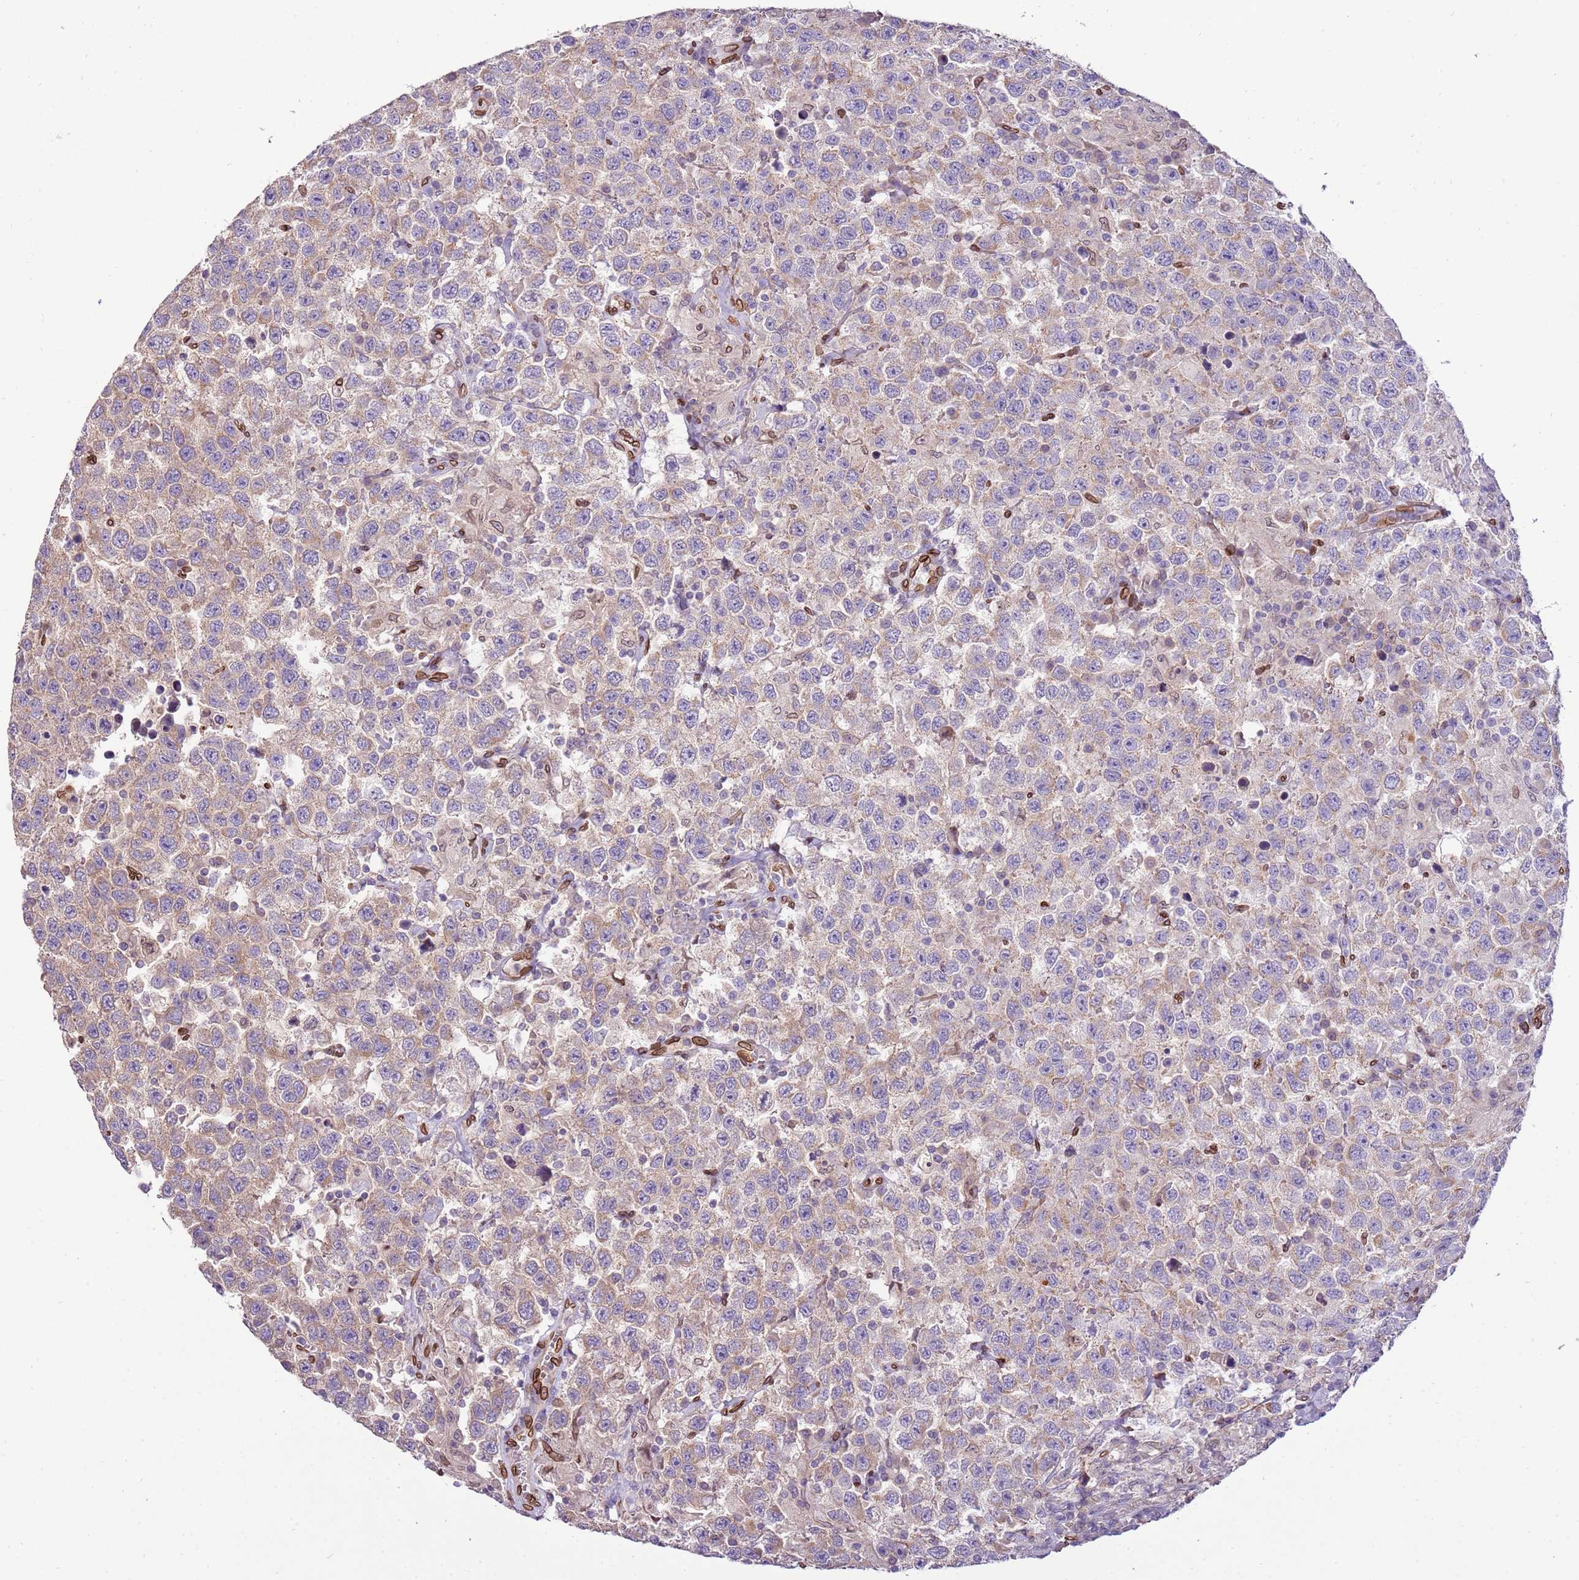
{"staining": {"intensity": "weak", "quantity": "25%-75%", "location": "cytoplasmic/membranous"}, "tissue": "testis cancer", "cell_type": "Tumor cells", "image_type": "cancer", "snomed": [{"axis": "morphology", "description": "Seminoma, NOS"}, {"axis": "topography", "description": "Testis"}], "caption": "High-power microscopy captured an IHC histopathology image of testis cancer, revealing weak cytoplasmic/membranous staining in about 25%-75% of tumor cells.", "gene": "TMEM47", "patient": {"sex": "male", "age": 41}}